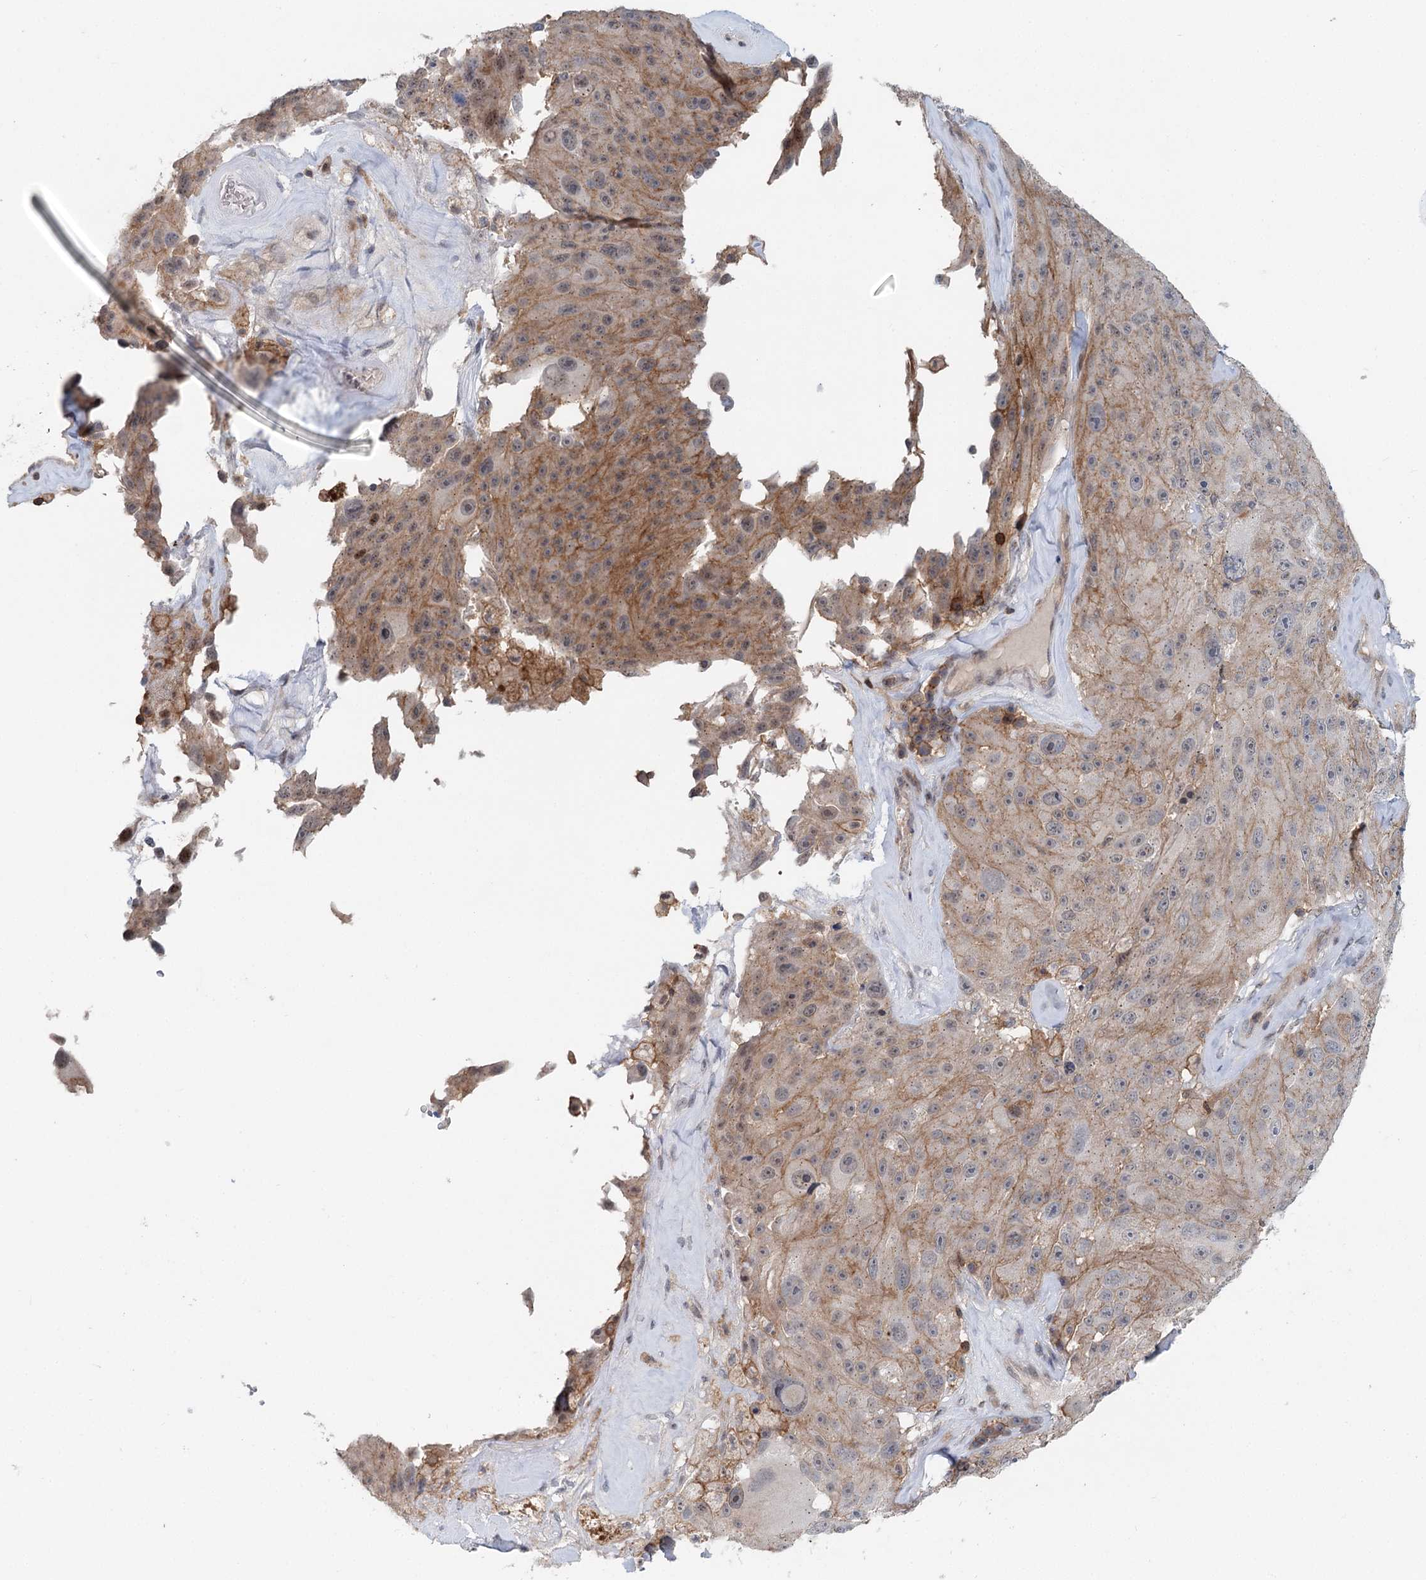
{"staining": {"intensity": "negative", "quantity": "none", "location": "none"}, "tissue": "melanoma", "cell_type": "Tumor cells", "image_type": "cancer", "snomed": [{"axis": "morphology", "description": "Malignant melanoma, Metastatic site"}, {"axis": "topography", "description": "Lymph node"}], "caption": "This is an immunohistochemistry photomicrograph of human malignant melanoma (metastatic site). There is no staining in tumor cells.", "gene": "CDC42SE2", "patient": {"sex": "male", "age": 62}}